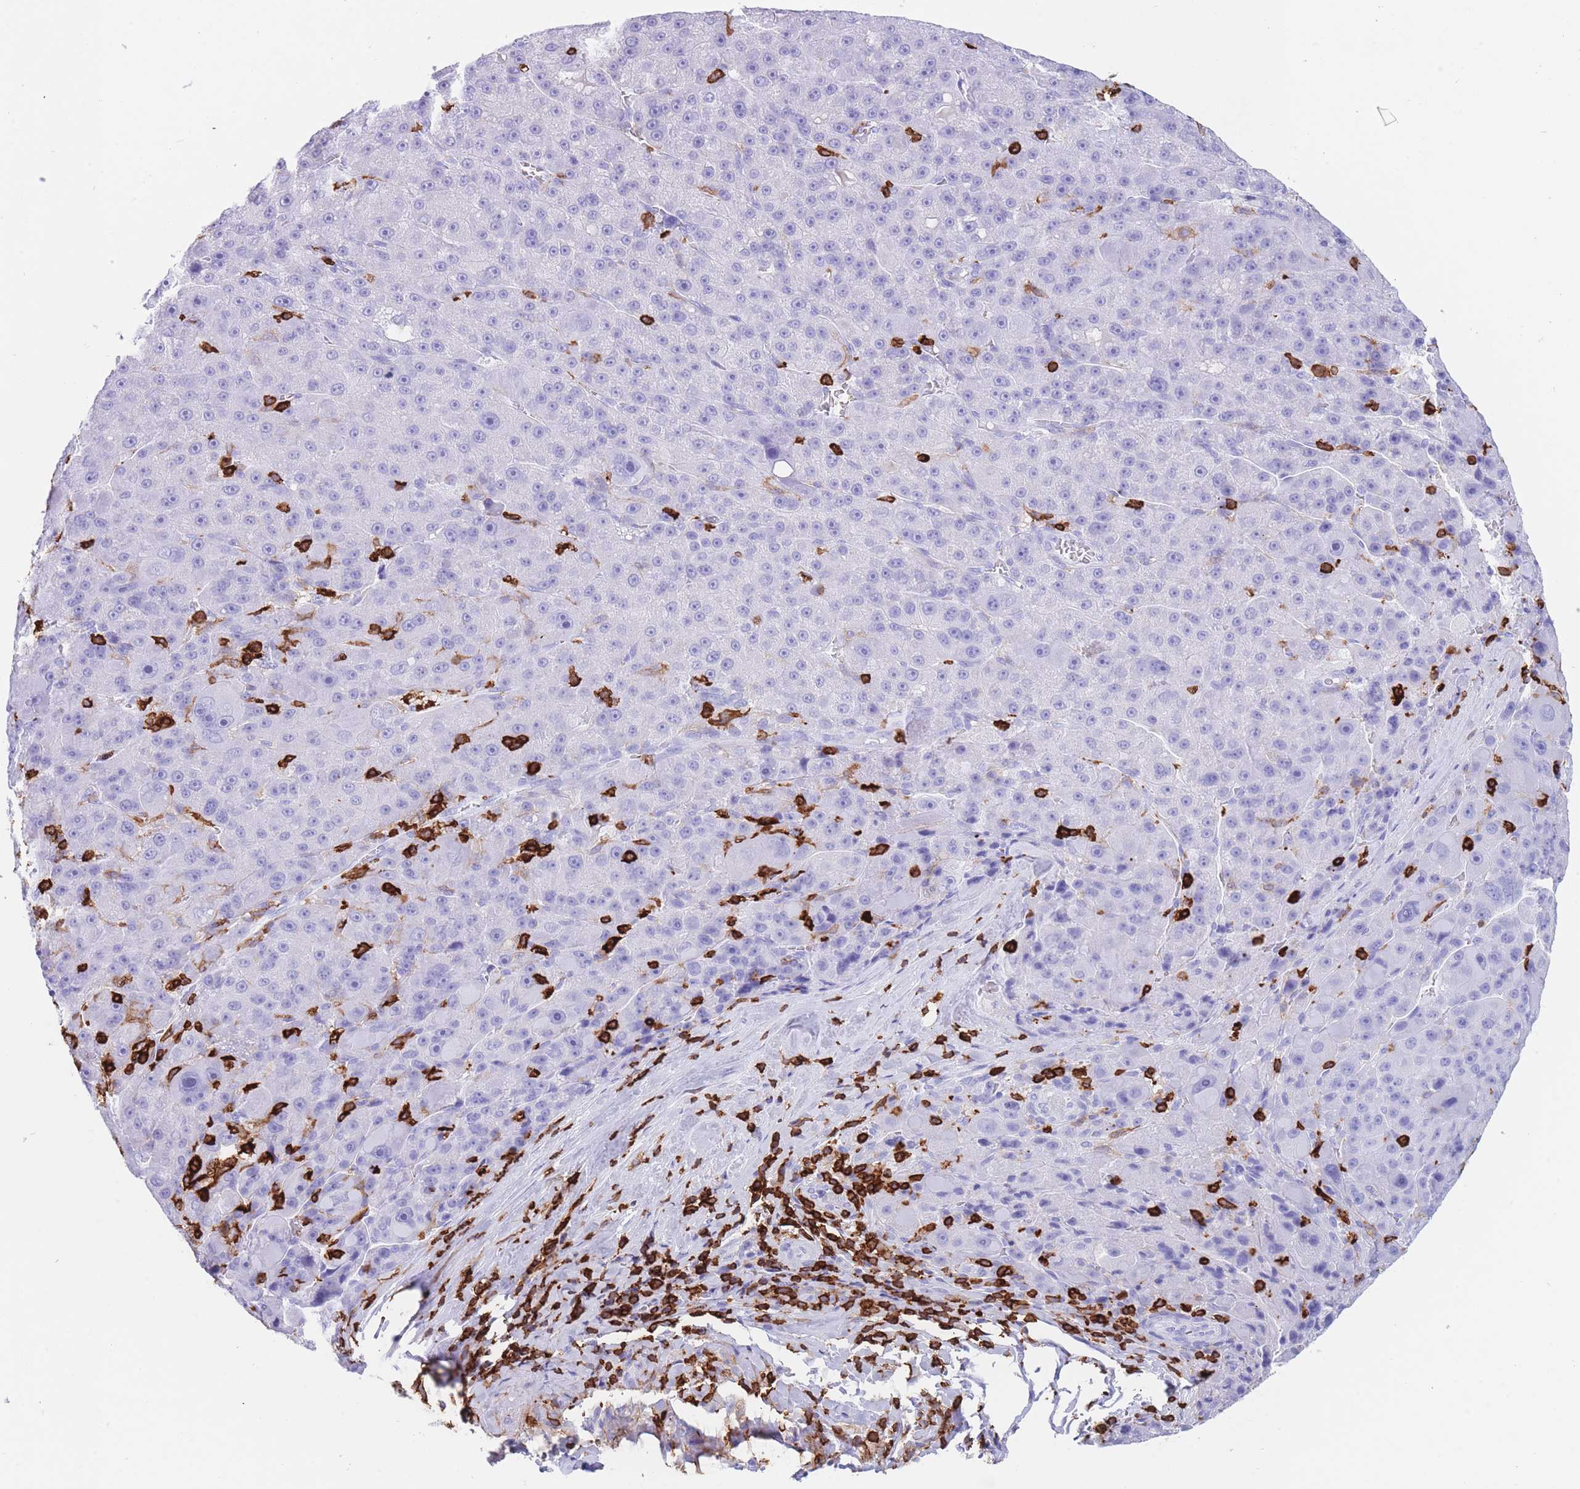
{"staining": {"intensity": "negative", "quantity": "none", "location": "none"}, "tissue": "liver cancer", "cell_type": "Tumor cells", "image_type": "cancer", "snomed": [{"axis": "morphology", "description": "Carcinoma, Hepatocellular, NOS"}, {"axis": "topography", "description": "Liver"}], "caption": "There is no significant positivity in tumor cells of hepatocellular carcinoma (liver). Brightfield microscopy of IHC stained with DAB (3,3'-diaminobenzidine) (brown) and hematoxylin (blue), captured at high magnification.", "gene": "CORO1A", "patient": {"sex": "male", "age": 76}}